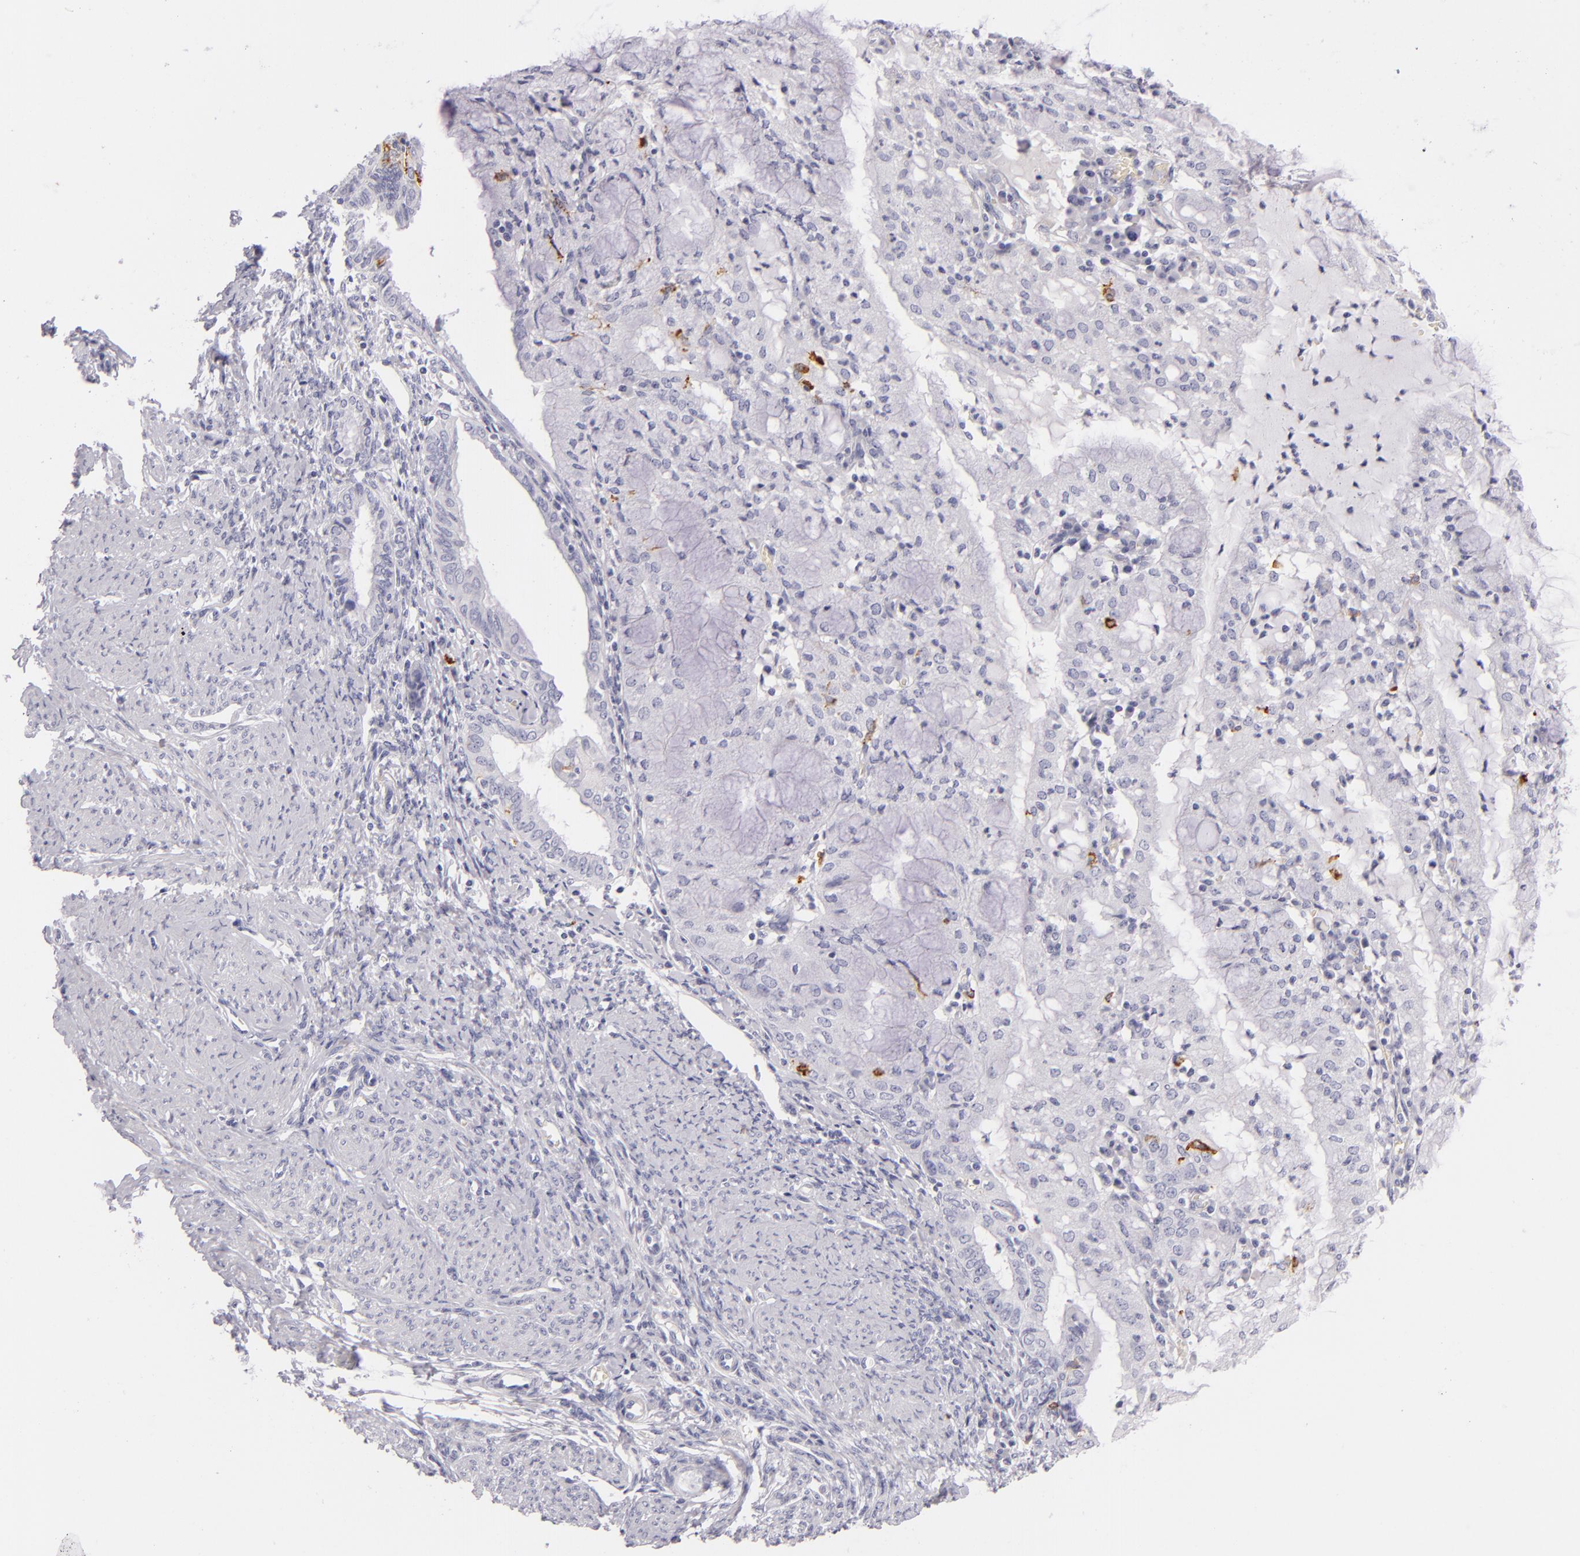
{"staining": {"intensity": "negative", "quantity": "none", "location": "none"}, "tissue": "endometrial cancer", "cell_type": "Tumor cells", "image_type": "cancer", "snomed": [{"axis": "morphology", "description": "Adenocarcinoma, NOS"}, {"axis": "topography", "description": "Endometrium"}], "caption": "Endometrial cancer (adenocarcinoma) was stained to show a protein in brown. There is no significant expression in tumor cells.", "gene": "CD207", "patient": {"sex": "female", "age": 63}}